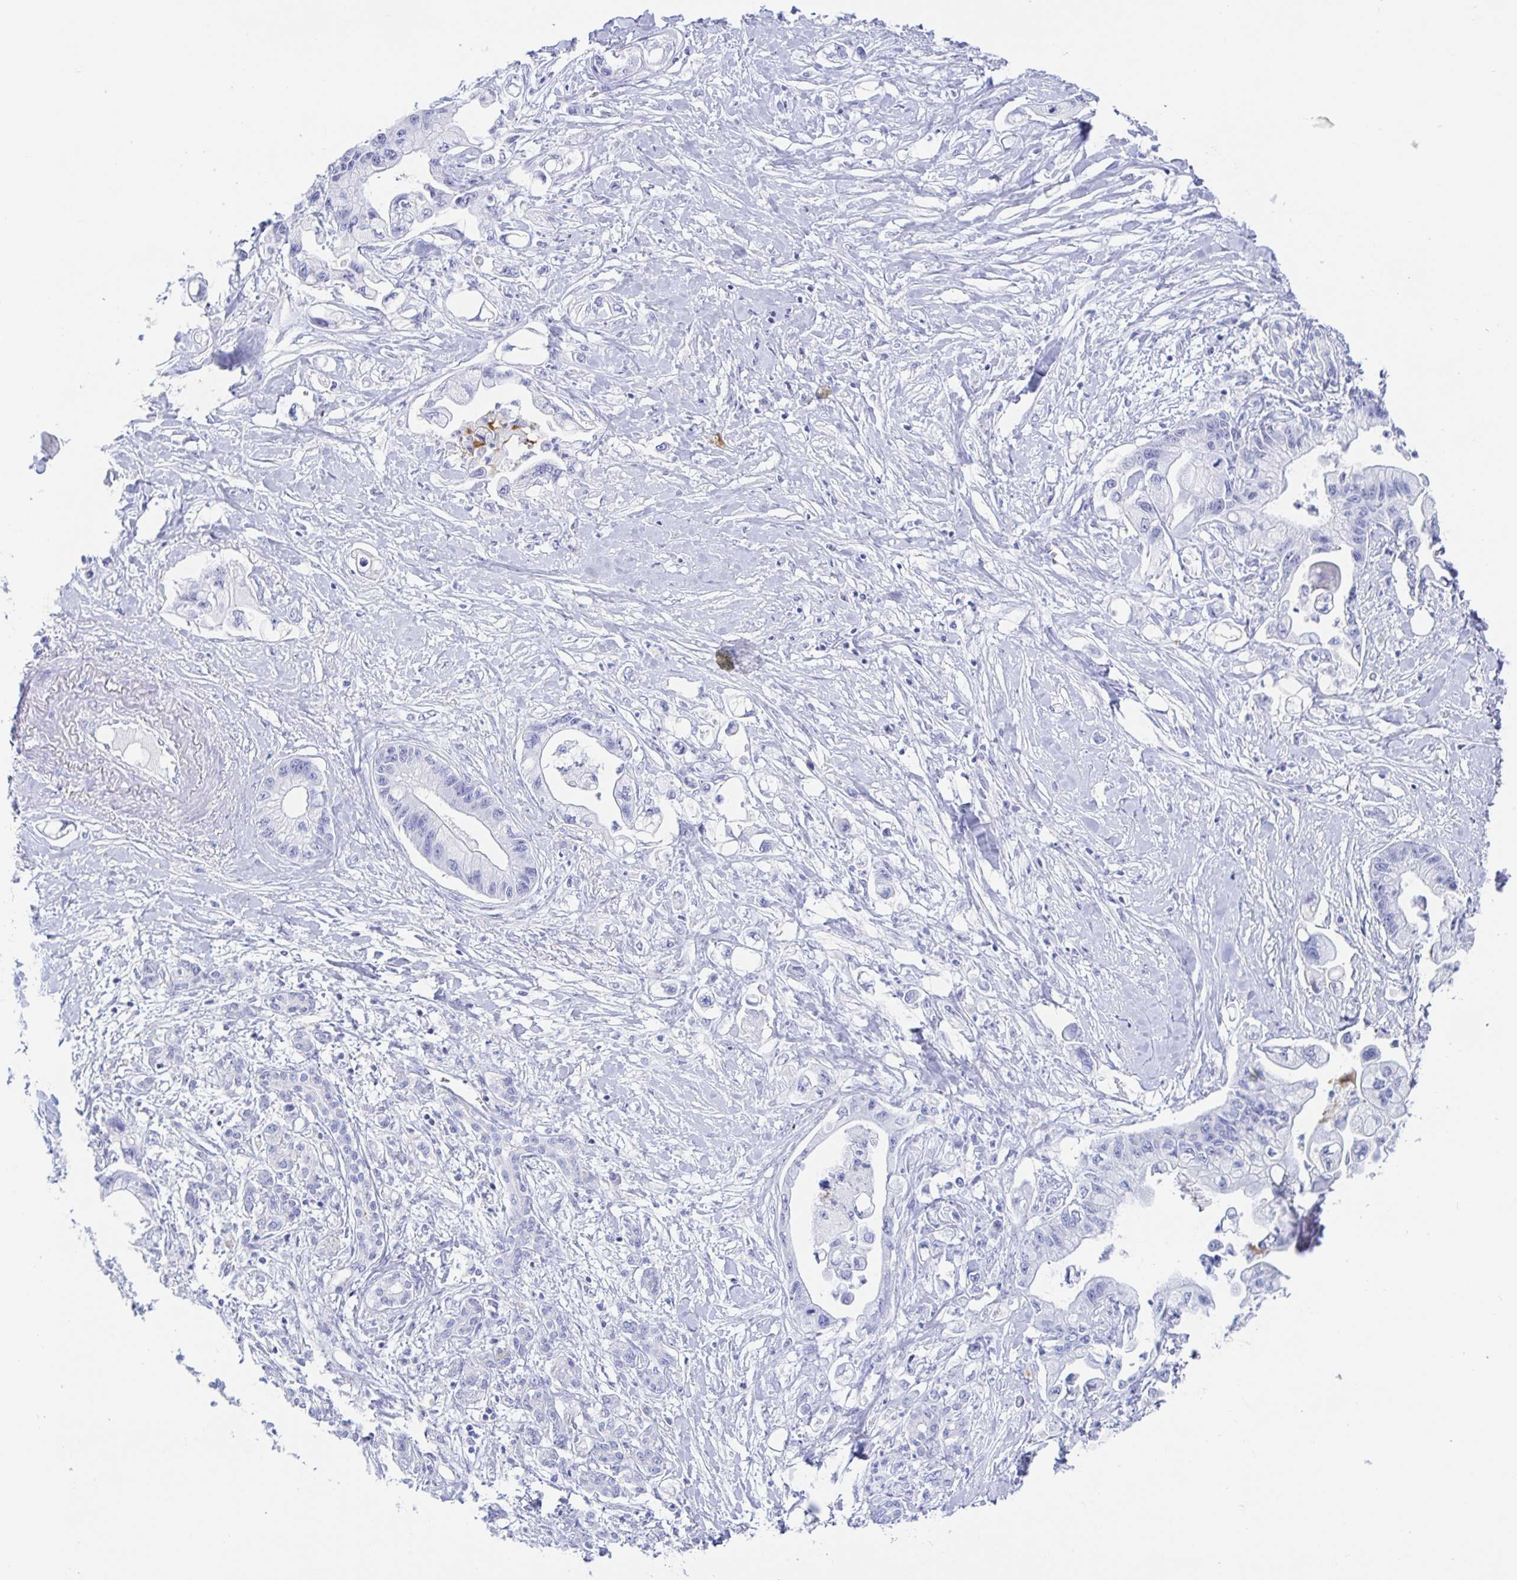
{"staining": {"intensity": "negative", "quantity": "none", "location": "none"}, "tissue": "pancreatic cancer", "cell_type": "Tumor cells", "image_type": "cancer", "snomed": [{"axis": "morphology", "description": "Adenocarcinoma, NOS"}, {"axis": "topography", "description": "Pancreas"}], "caption": "Immunohistochemical staining of pancreatic cancer shows no significant staining in tumor cells.", "gene": "KCNH6", "patient": {"sex": "male", "age": 61}}